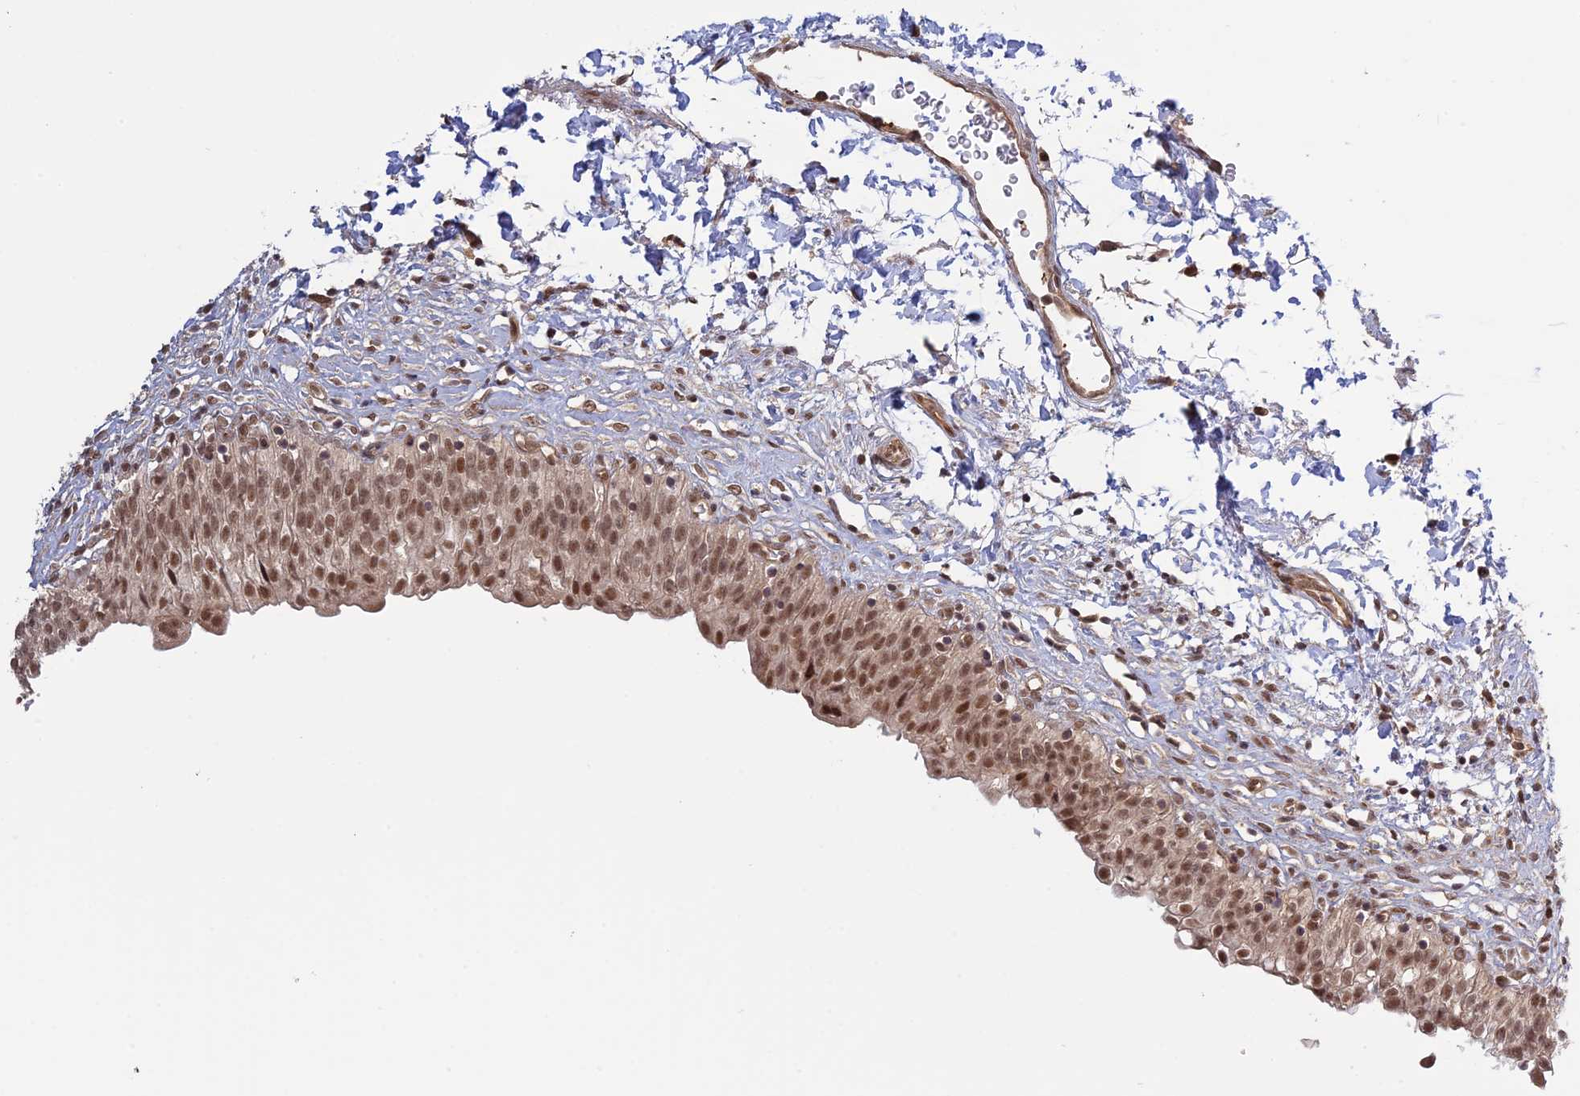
{"staining": {"intensity": "strong", "quantity": ">75%", "location": "nuclear"}, "tissue": "urinary bladder", "cell_type": "Urothelial cells", "image_type": "normal", "snomed": [{"axis": "morphology", "description": "Normal tissue, NOS"}, {"axis": "topography", "description": "Urinary bladder"}], "caption": "A high-resolution photomicrograph shows immunohistochemistry staining of normal urinary bladder, which shows strong nuclear staining in approximately >75% of urothelial cells. (DAB IHC with brightfield microscopy, high magnification).", "gene": "PKIG", "patient": {"sex": "male", "age": 55}}